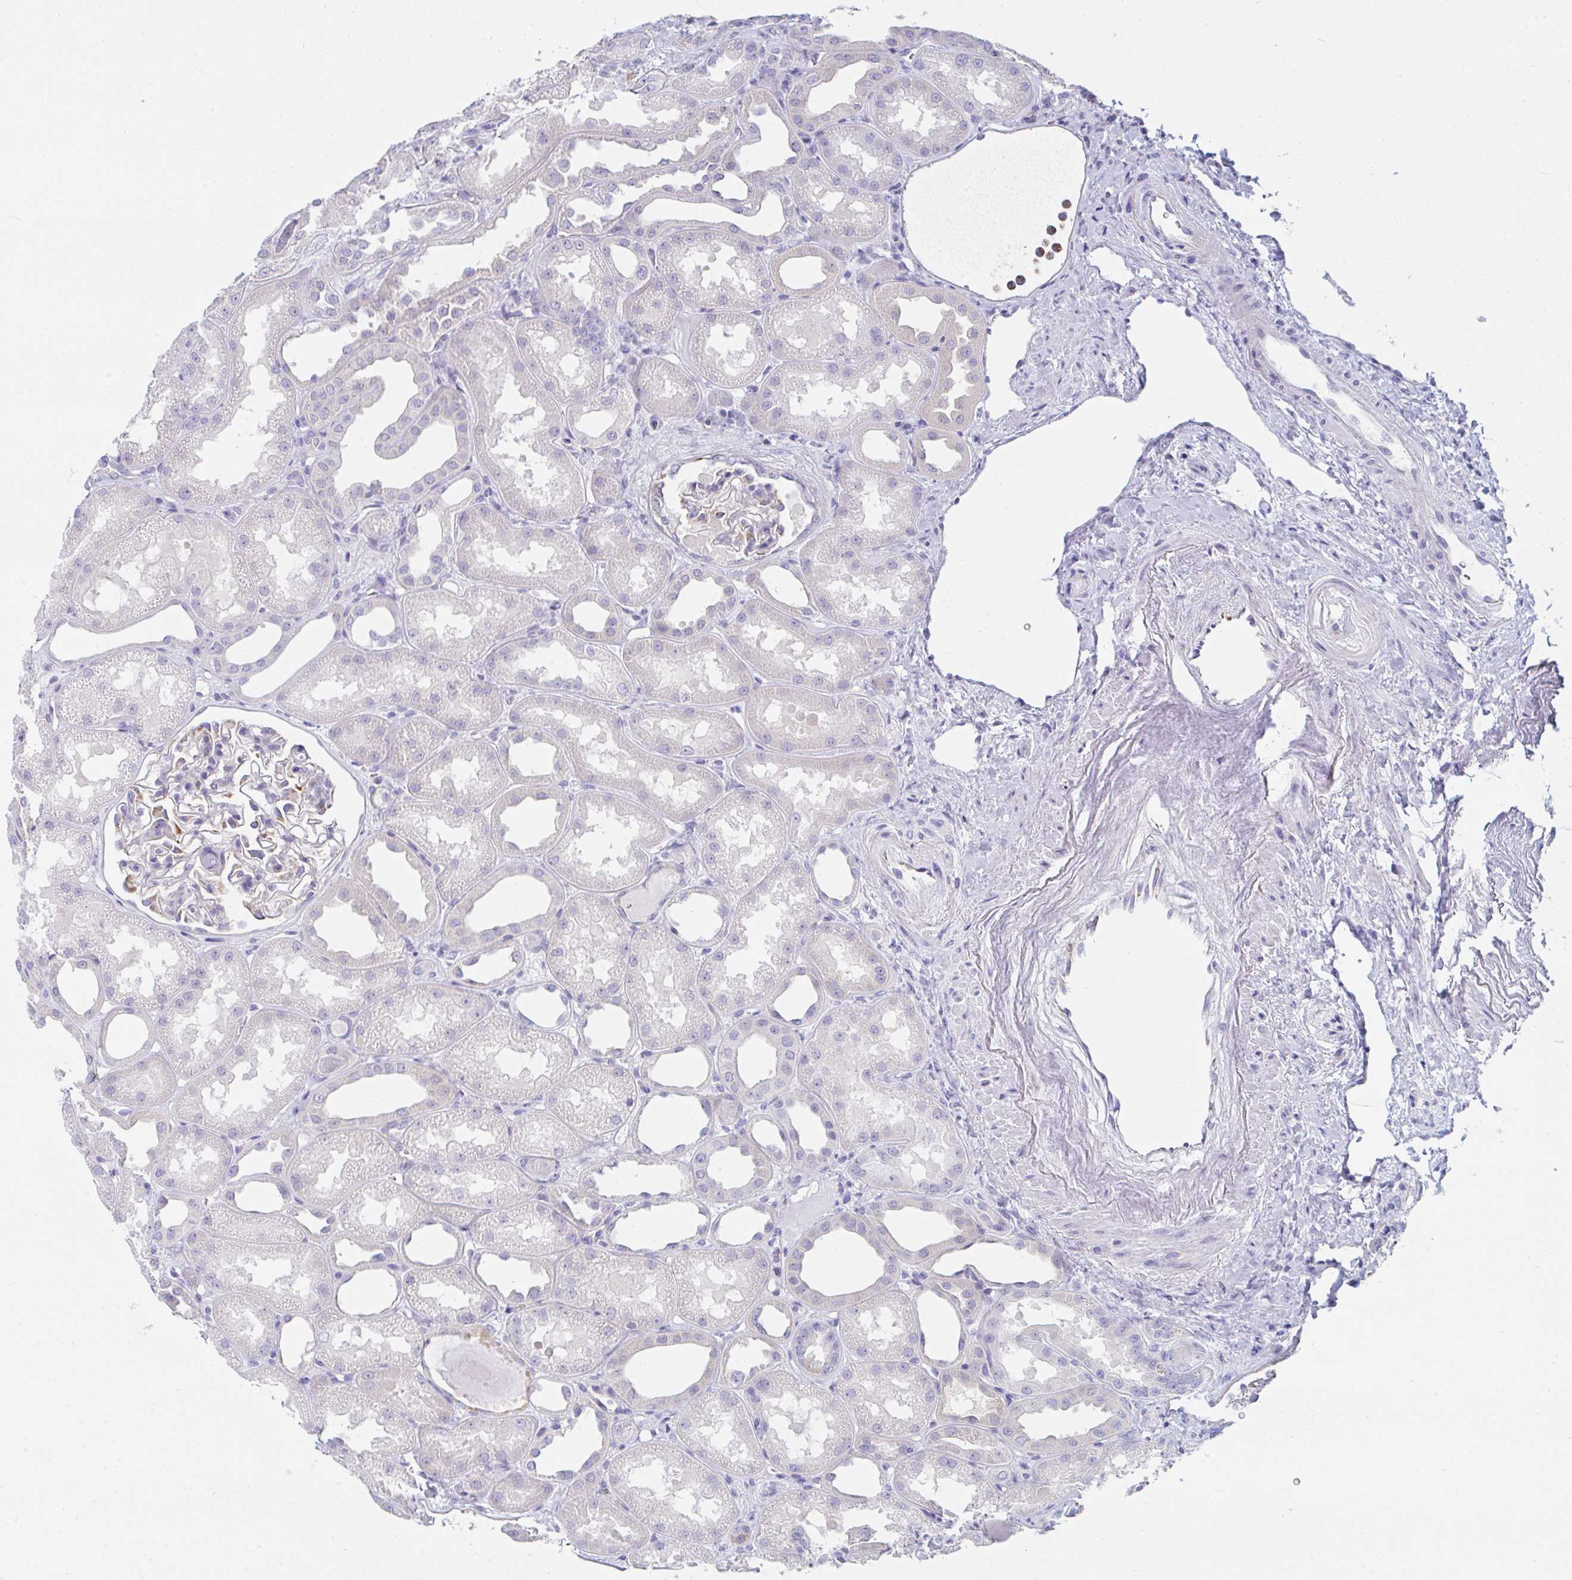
{"staining": {"intensity": "moderate", "quantity": "<25%", "location": "cytoplasmic/membranous"}, "tissue": "kidney", "cell_type": "Cells in glomeruli", "image_type": "normal", "snomed": [{"axis": "morphology", "description": "Normal tissue, NOS"}, {"axis": "topography", "description": "Kidney"}], "caption": "A high-resolution micrograph shows IHC staining of unremarkable kidney, which displays moderate cytoplasmic/membranous expression in approximately <25% of cells in glomeruli. (DAB = brown stain, brightfield microscopy at high magnification).", "gene": "MGAM2", "patient": {"sex": "male", "age": 61}}